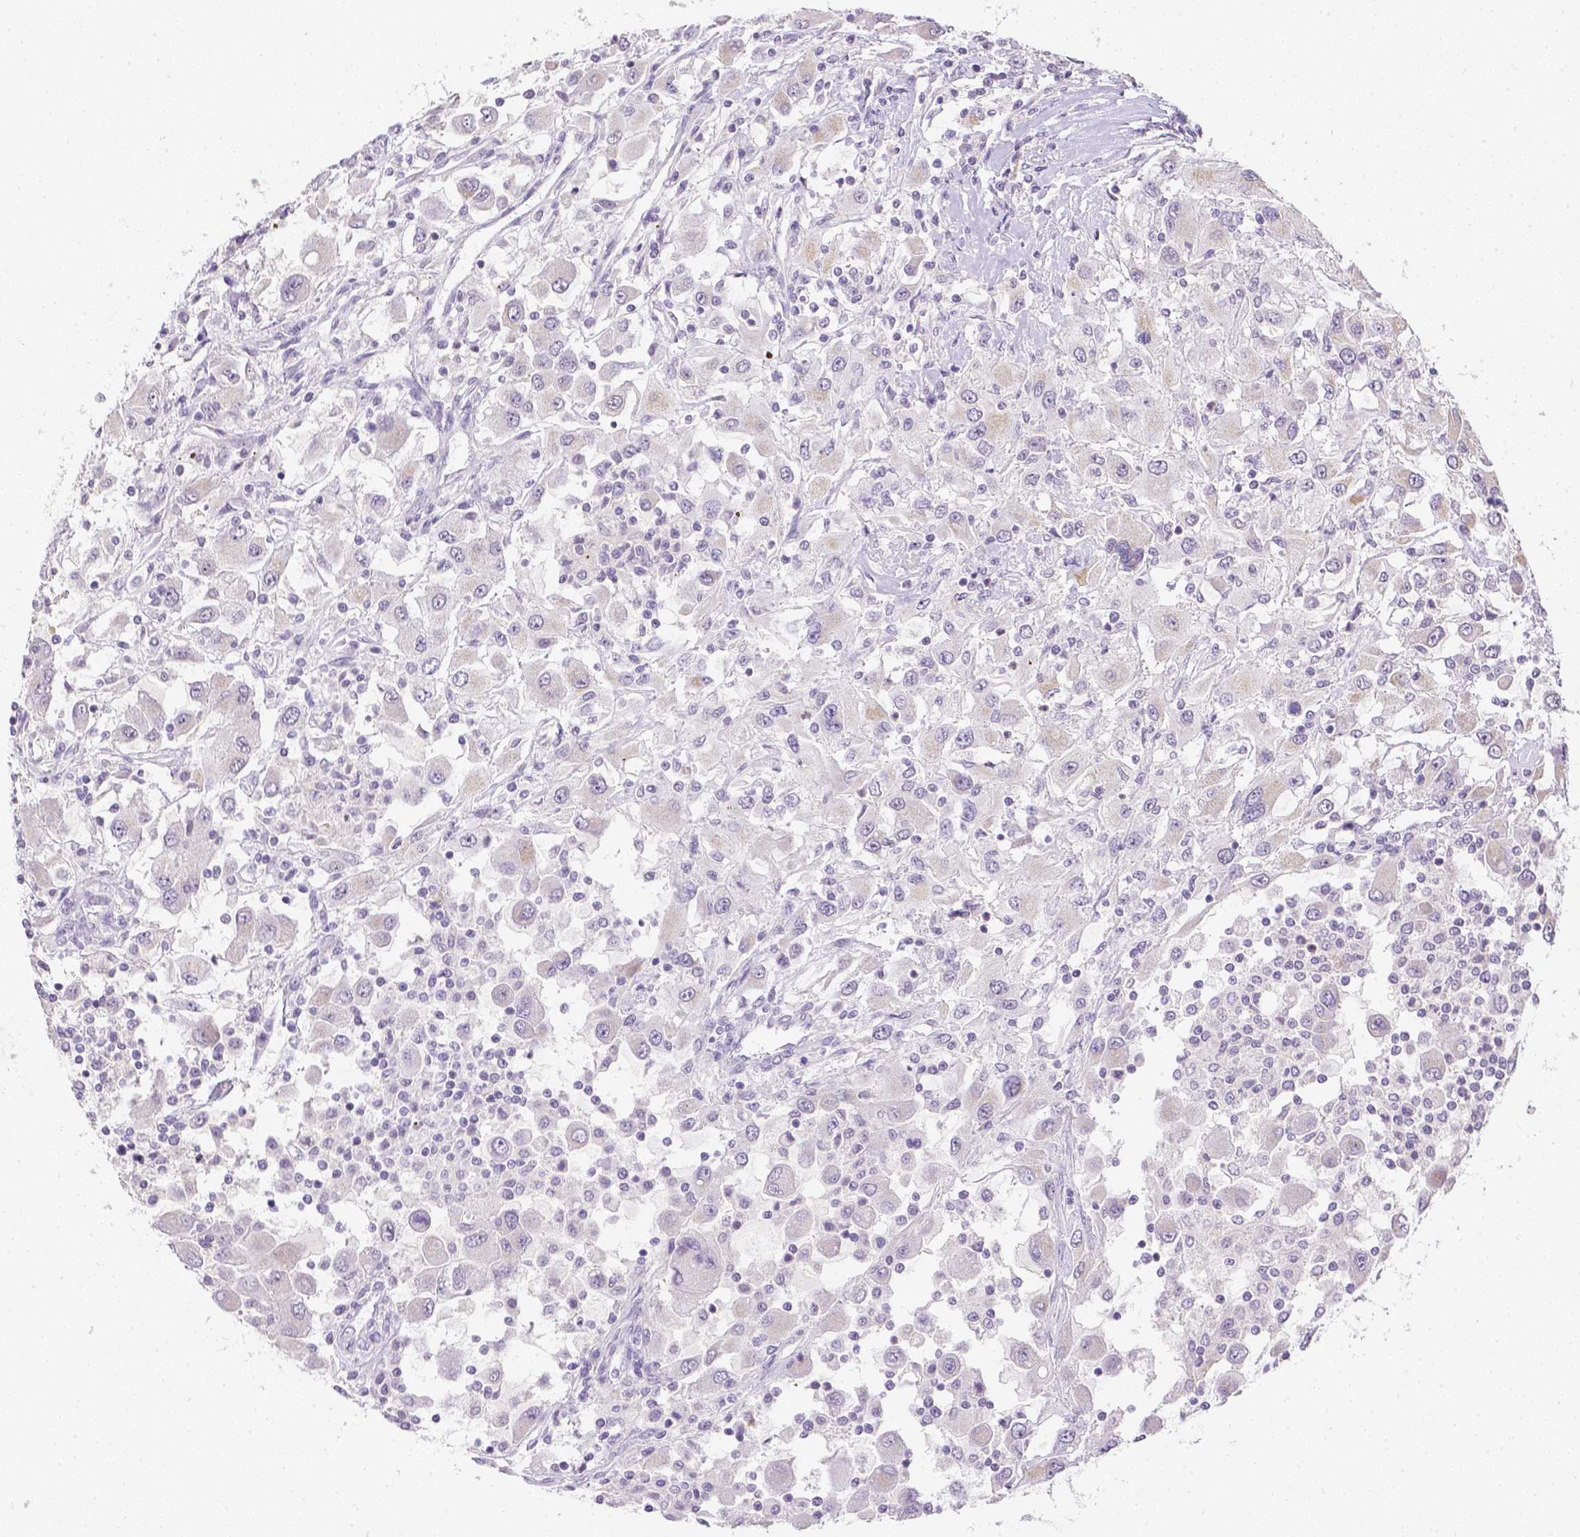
{"staining": {"intensity": "negative", "quantity": "none", "location": "none"}, "tissue": "renal cancer", "cell_type": "Tumor cells", "image_type": "cancer", "snomed": [{"axis": "morphology", "description": "Adenocarcinoma, NOS"}, {"axis": "topography", "description": "Kidney"}], "caption": "Renal adenocarcinoma stained for a protein using immunohistochemistry (IHC) exhibits no staining tumor cells.", "gene": "ZNF280B", "patient": {"sex": "female", "age": 67}}